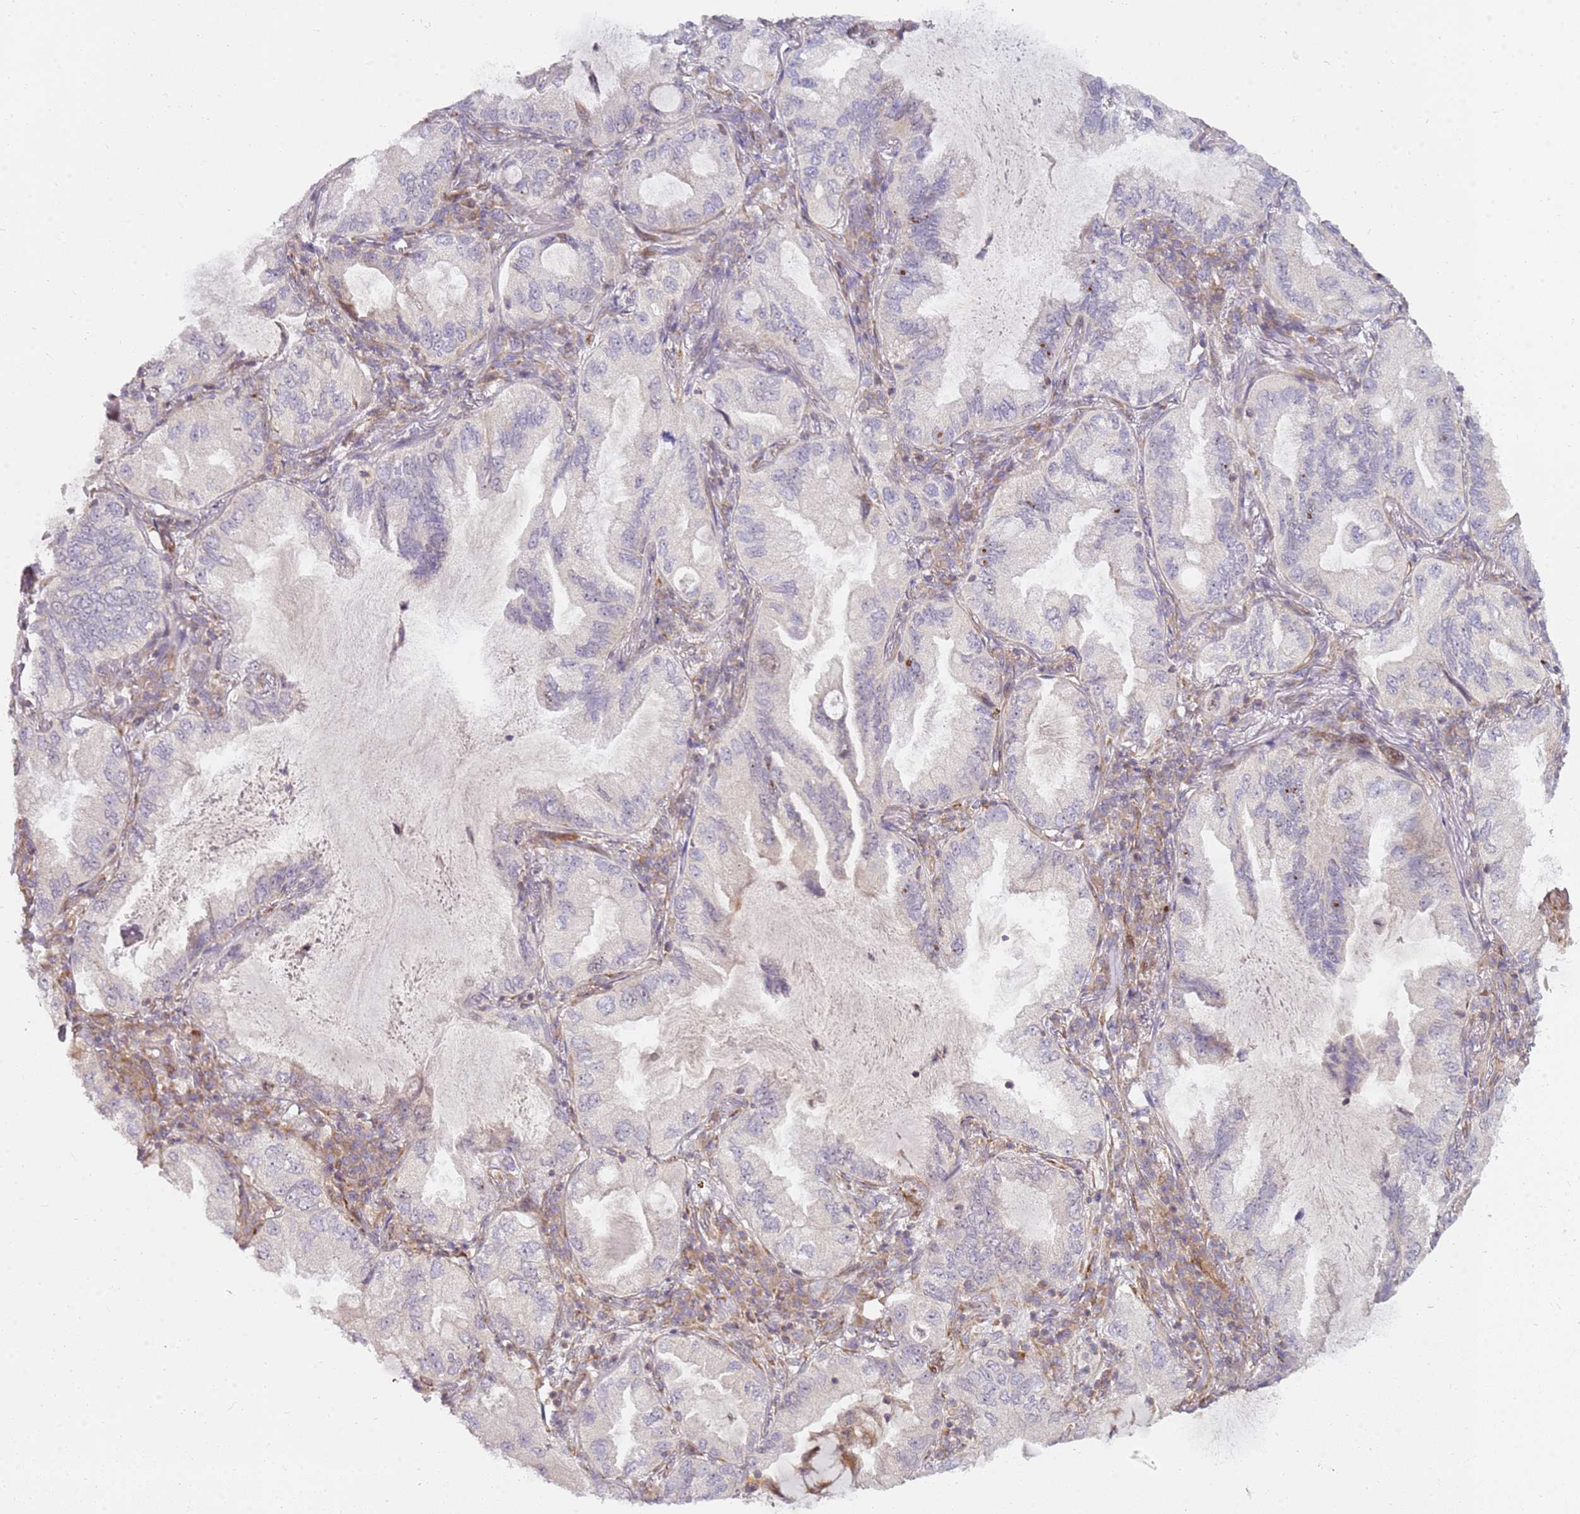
{"staining": {"intensity": "negative", "quantity": "none", "location": "none"}, "tissue": "lung cancer", "cell_type": "Tumor cells", "image_type": "cancer", "snomed": [{"axis": "morphology", "description": "Adenocarcinoma, NOS"}, {"axis": "topography", "description": "Lung"}], "caption": "Adenocarcinoma (lung) stained for a protein using immunohistochemistry (IHC) shows no expression tumor cells.", "gene": "GRAP", "patient": {"sex": "female", "age": 69}}